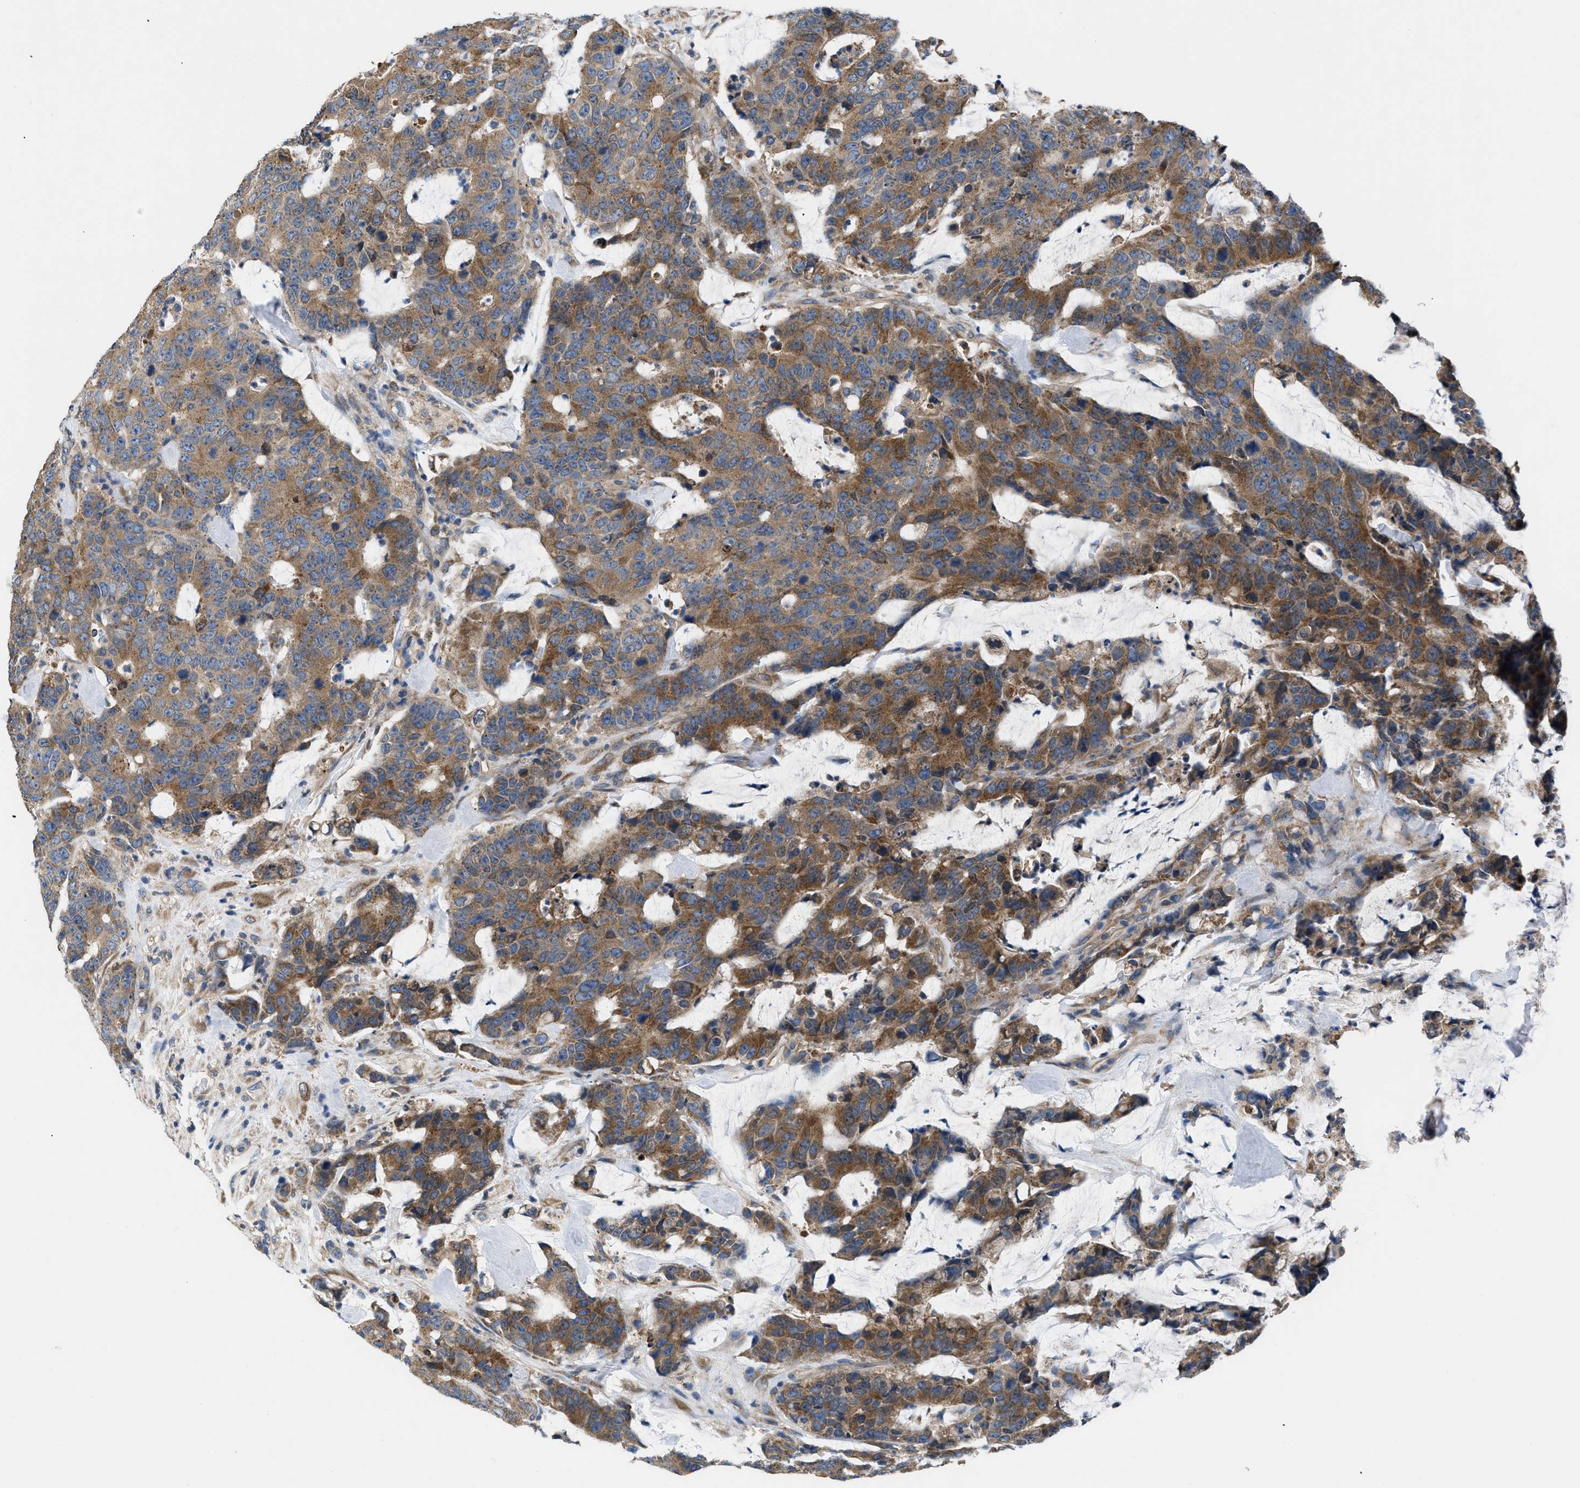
{"staining": {"intensity": "moderate", "quantity": ">75%", "location": "cytoplasmic/membranous"}, "tissue": "colorectal cancer", "cell_type": "Tumor cells", "image_type": "cancer", "snomed": [{"axis": "morphology", "description": "Adenocarcinoma, NOS"}, {"axis": "topography", "description": "Colon"}], "caption": "A medium amount of moderate cytoplasmic/membranous positivity is identified in about >75% of tumor cells in colorectal cancer tissue.", "gene": "CEP128", "patient": {"sex": "female", "age": 86}}